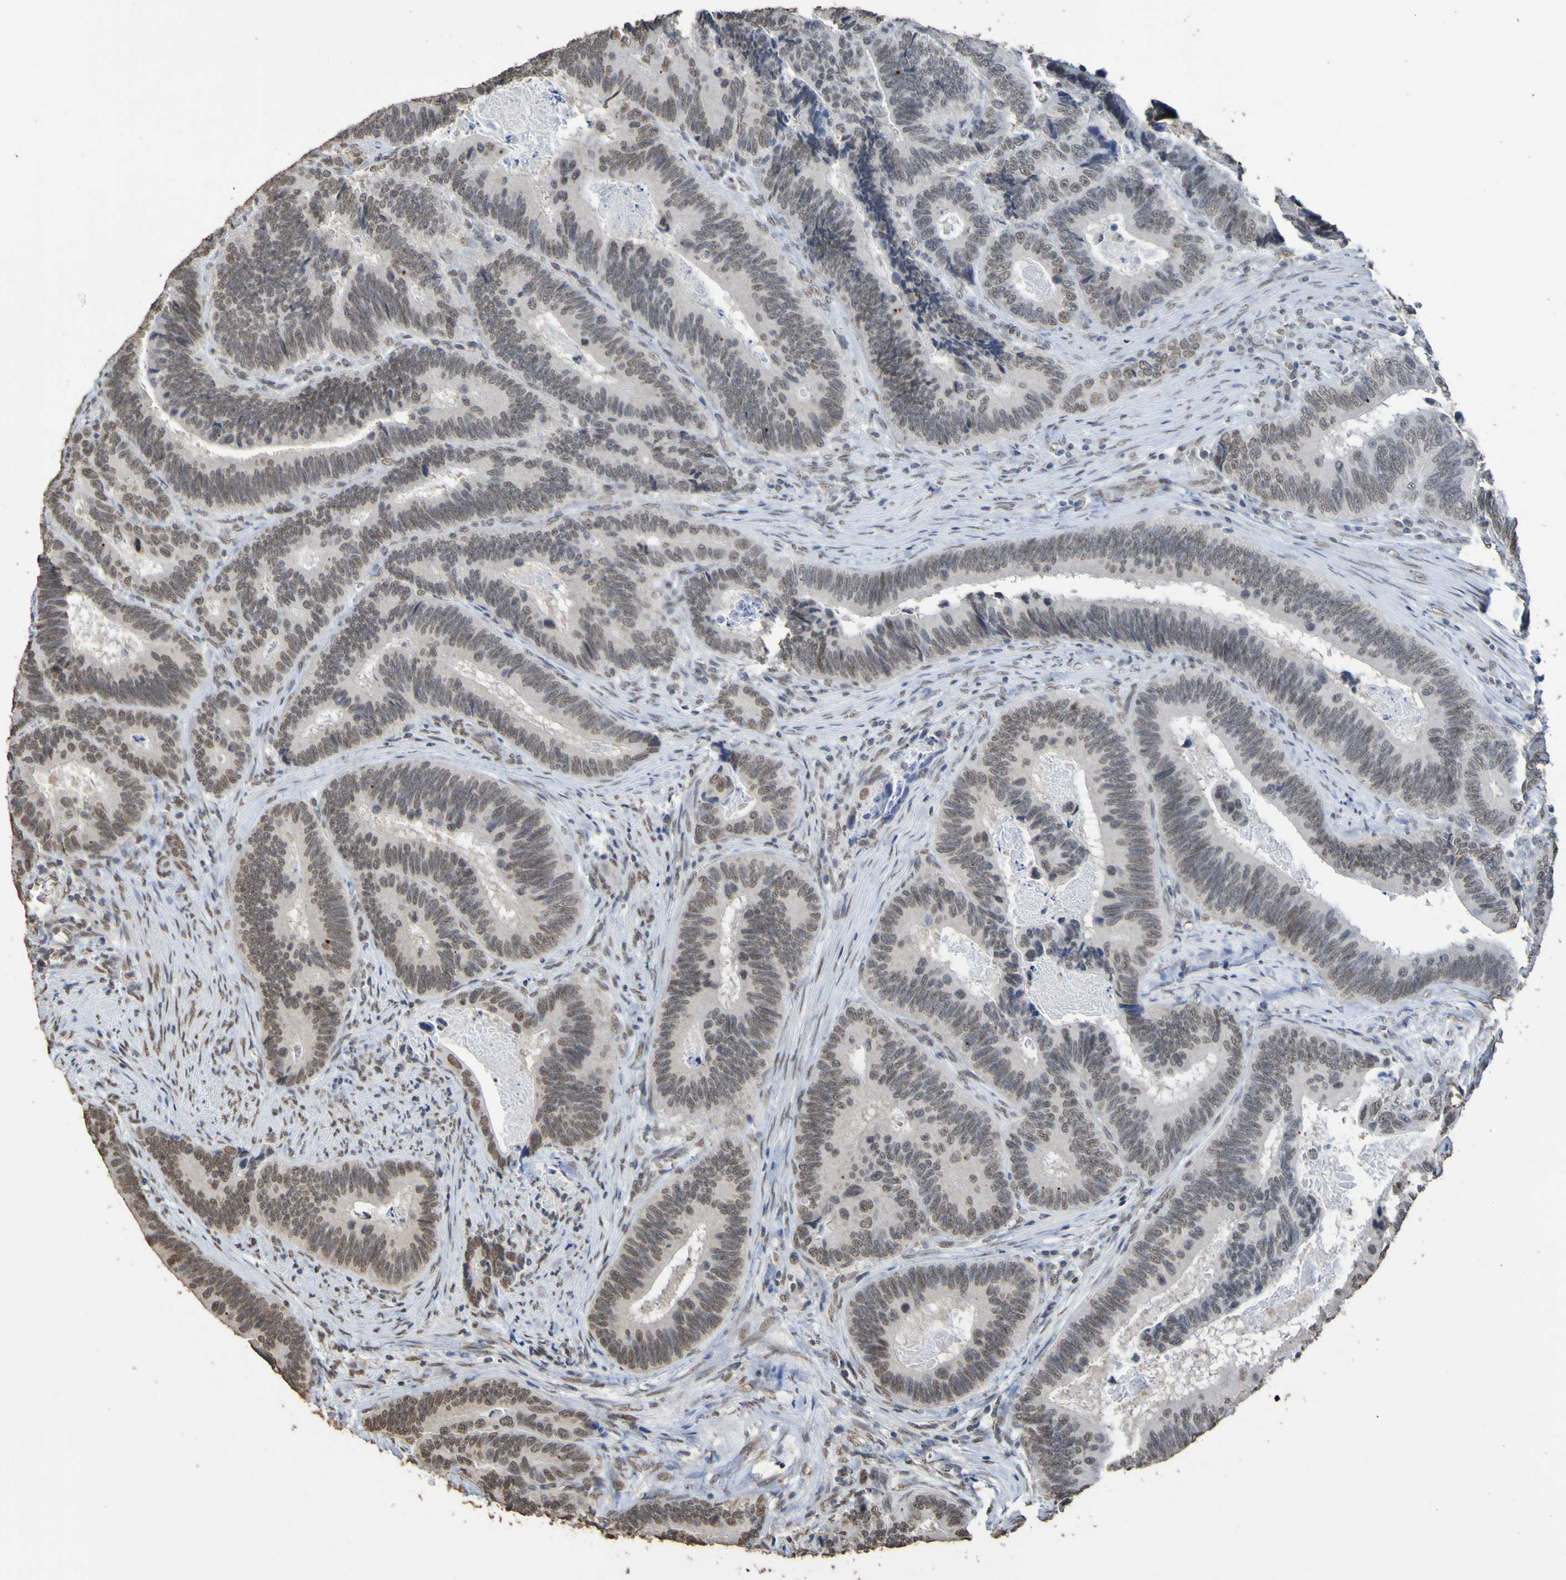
{"staining": {"intensity": "moderate", "quantity": ">75%", "location": "nuclear"}, "tissue": "colorectal cancer", "cell_type": "Tumor cells", "image_type": "cancer", "snomed": [{"axis": "morphology", "description": "Inflammation, NOS"}, {"axis": "morphology", "description": "Adenocarcinoma, NOS"}, {"axis": "topography", "description": "Colon"}], "caption": "IHC image of colorectal cancer stained for a protein (brown), which exhibits medium levels of moderate nuclear positivity in approximately >75% of tumor cells.", "gene": "ALKBH2", "patient": {"sex": "male", "age": 72}}